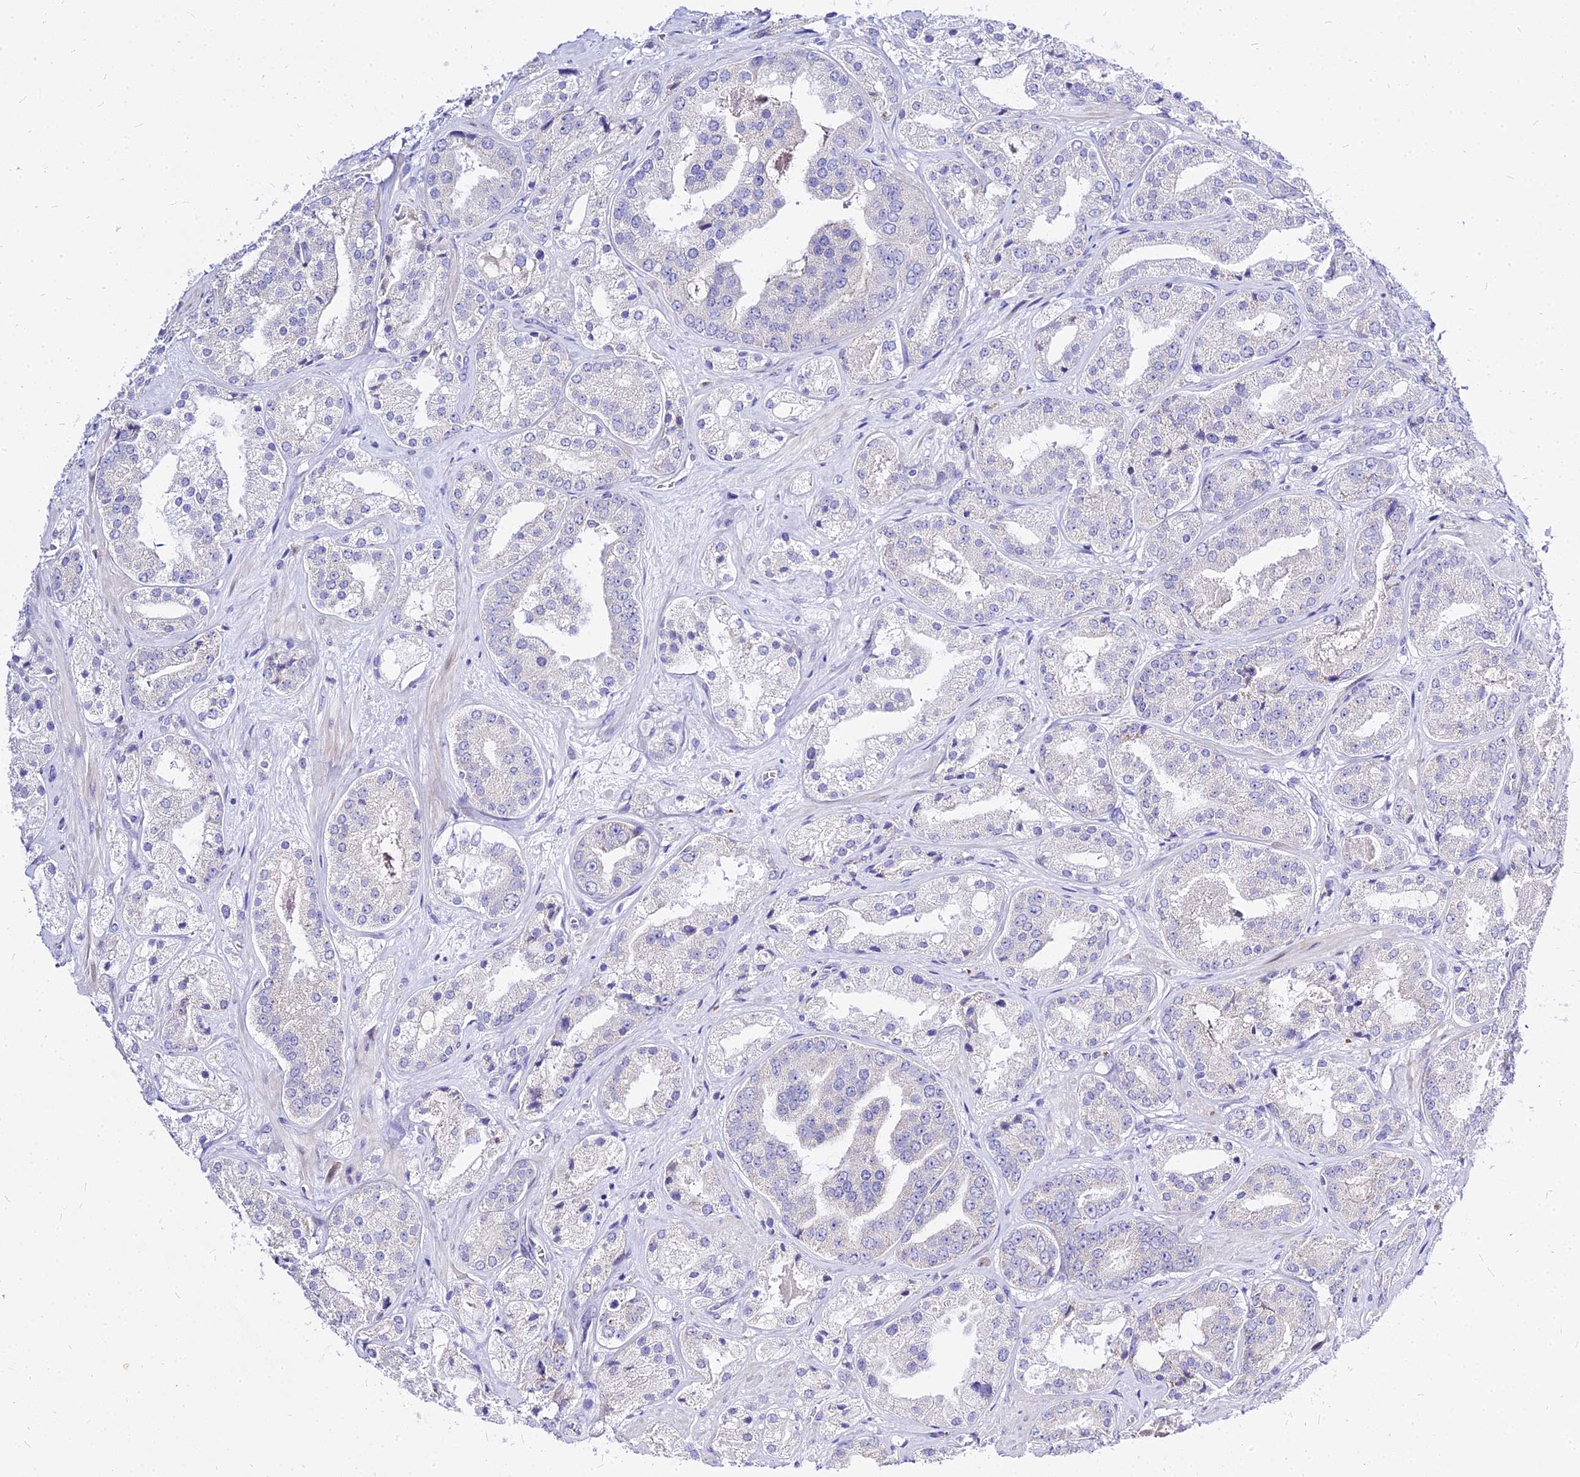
{"staining": {"intensity": "negative", "quantity": "none", "location": "none"}, "tissue": "prostate cancer", "cell_type": "Tumor cells", "image_type": "cancer", "snomed": [{"axis": "morphology", "description": "Adenocarcinoma, High grade"}, {"axis": "topography", "description": "Prostate"}], "caption": "Human prostate adenocarcinoma (high-grade) stained for a protein using immunohistochemistry exhibits no staining in tumor cells.", "gene": "CARD18", "patient": {"sex": "male", "age": 63}}